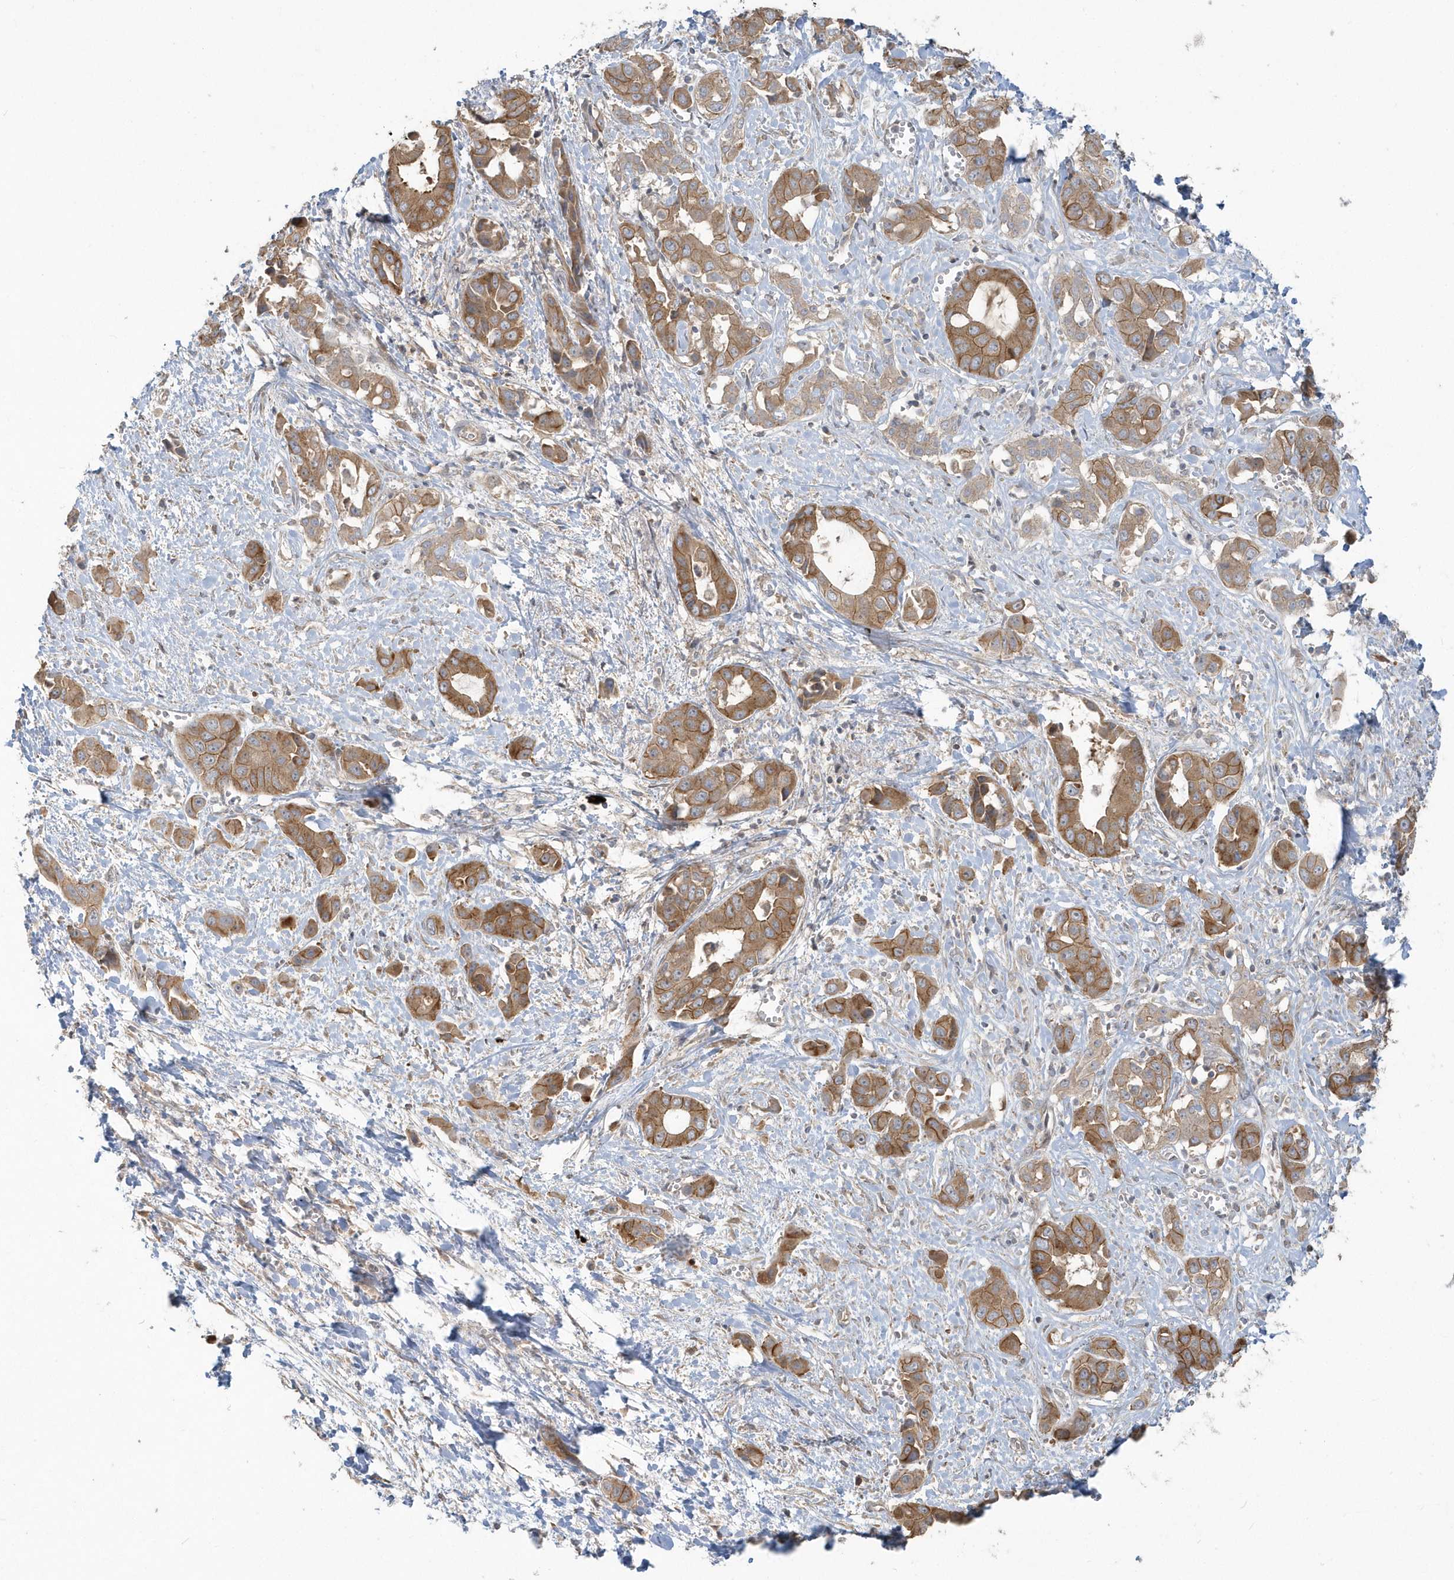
{"staining": {"intensity": "moderate", "quantity": ">75%", "location": "cytoplasmic/membranous"}, "tissue": "liver cancer", "cell_type": "Tumor cells", "image_type": "cancer", "snomed": [{"axis": "morphology", "description": "Cholangiocarcinoma"}, {"axis": "topography", "description": "Liver"}], "caption": "This micrograph shows immunohistochemistry (IHC) staining of liver cholangiocarcinoma, with medium moderate cytoplasmic/membranous positivity in about >75% of tumor cells.", "gene": "STIM2", "patient": {"sex": "female", "age": 52}}